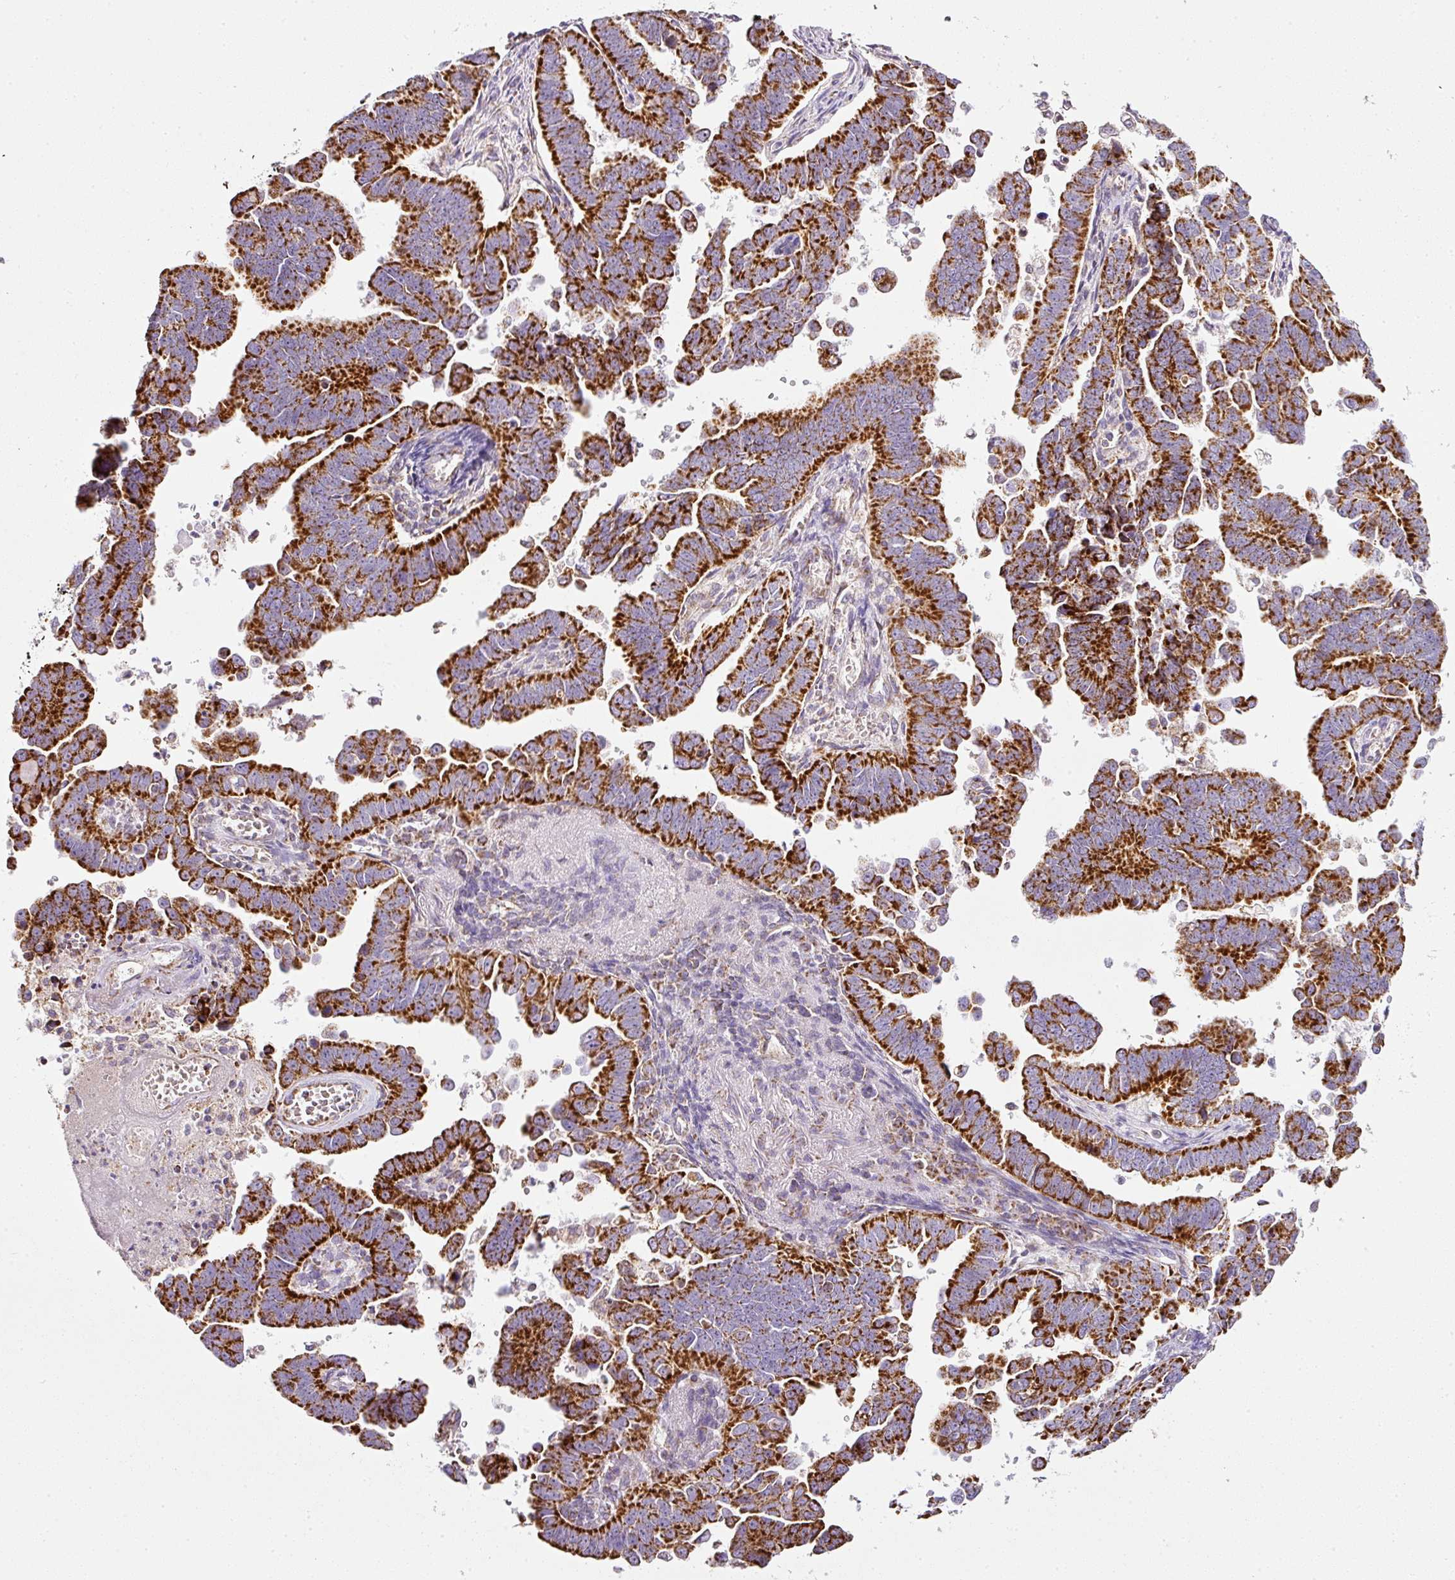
{"staining": {"intensity": "strong", "quantity": ">75%", "location": "cytoplasmic/membranous"}, "tissue": "endometrial cancer", "cell_type": "Tumor cells", "image_type": "cancer", "snomed": [{"axis": "morphology", "description": "Adenocarcinoma, NOS"}, {"axis": "topography", "description": "Endometrium"}], "caption": "Tumor cells reveal high levels of strong cytoplasmic/membranous staining in approximately >75% of cells in adenocarcinoma (endometrial).", "gene": "SDHA", "patient": {"sex": "female", "age": 75}}